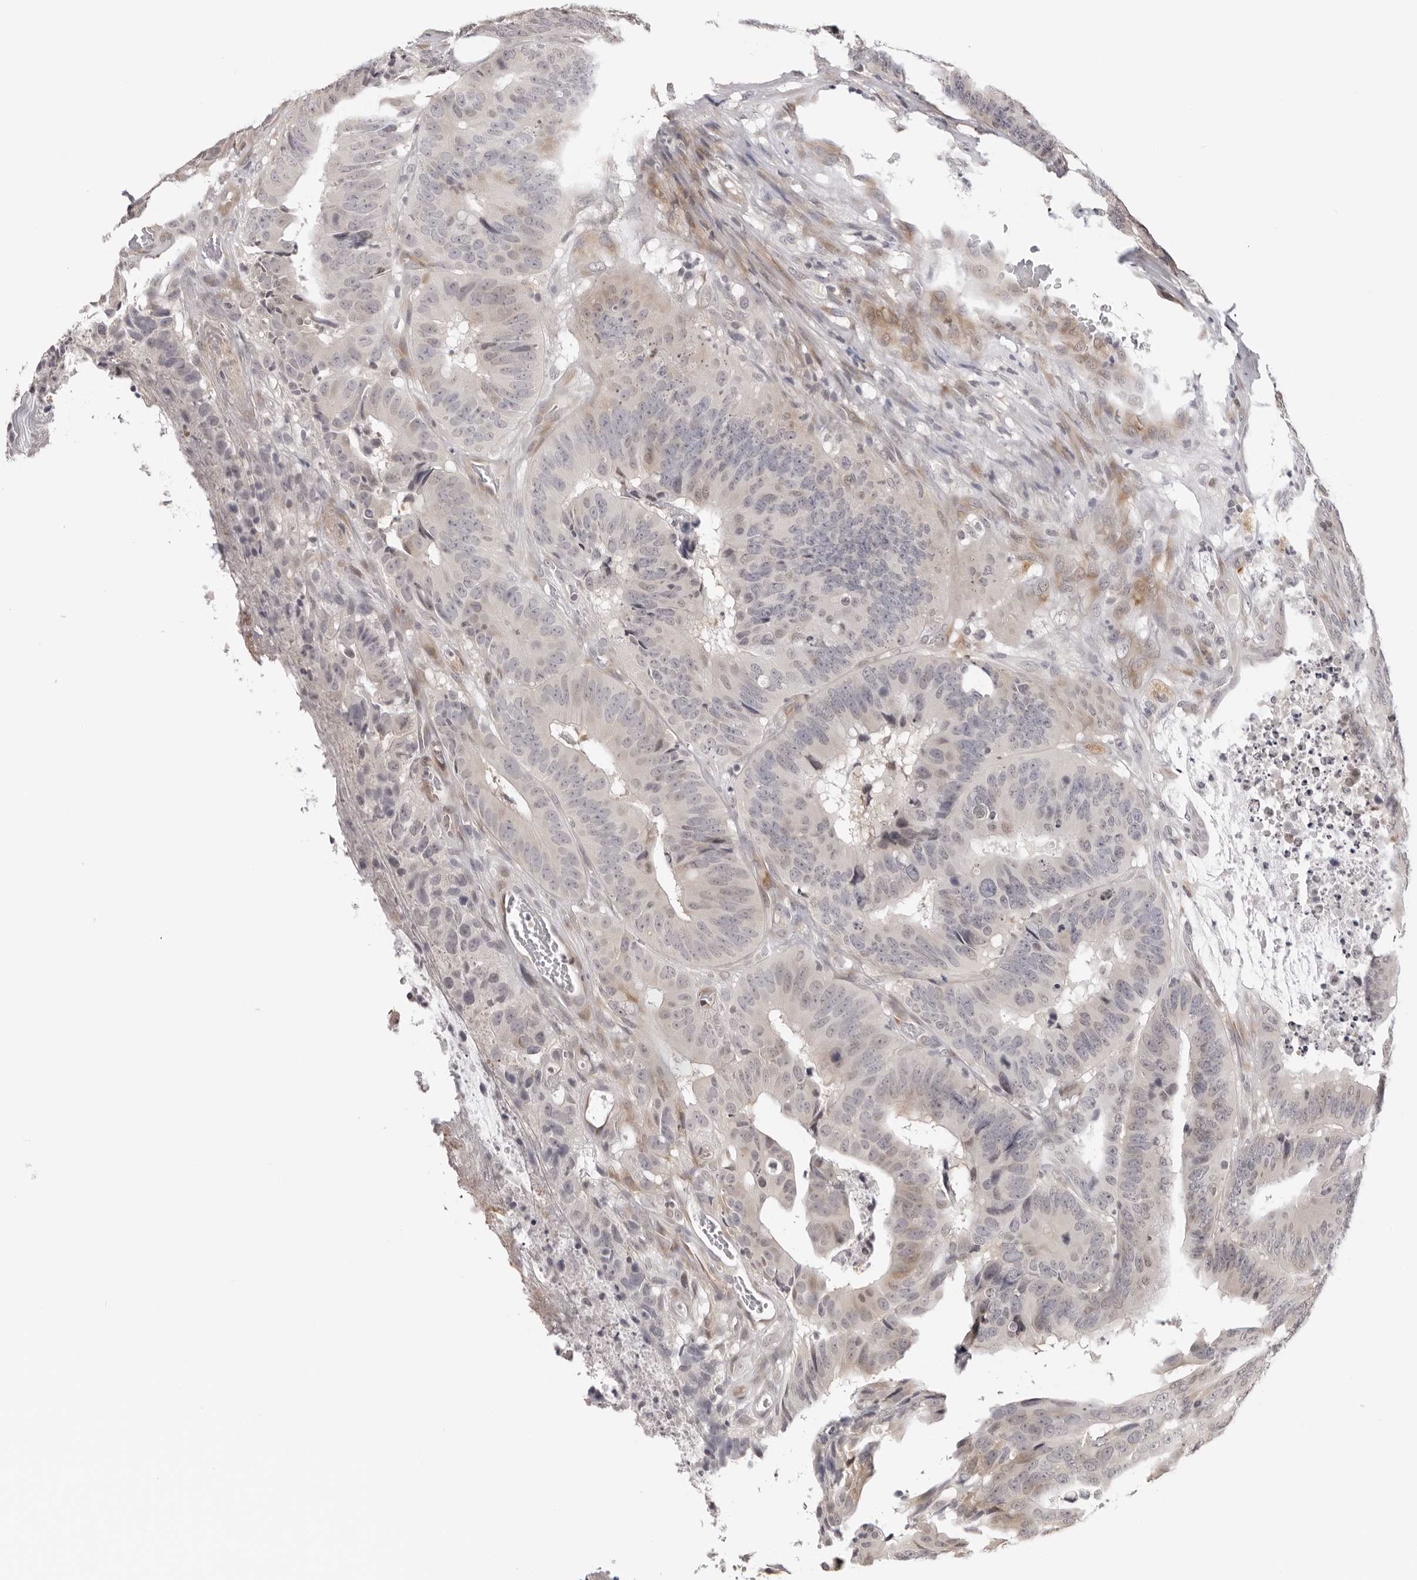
{"staining": {"intensity": "weak", "quantity": "<25%", "location": "cytoplasmic/membranous,nuclear"}, "tissue": "colorectal cancer", "cell_type": "Tumor cells", "image_type": "cancer", "snomed": [{"axis": "morphology", "description": "Adenocarcinoma, NOS"}, {"axis": "topography", "description": "Colon"}], "caption": "Immunohistochemical staining of colorectal cancer (adenocarcinoma) demonstrates no significant staining in tumor cells.", "gene": "PRUNE1", "patient": {"sex": "male", "age": 83}}